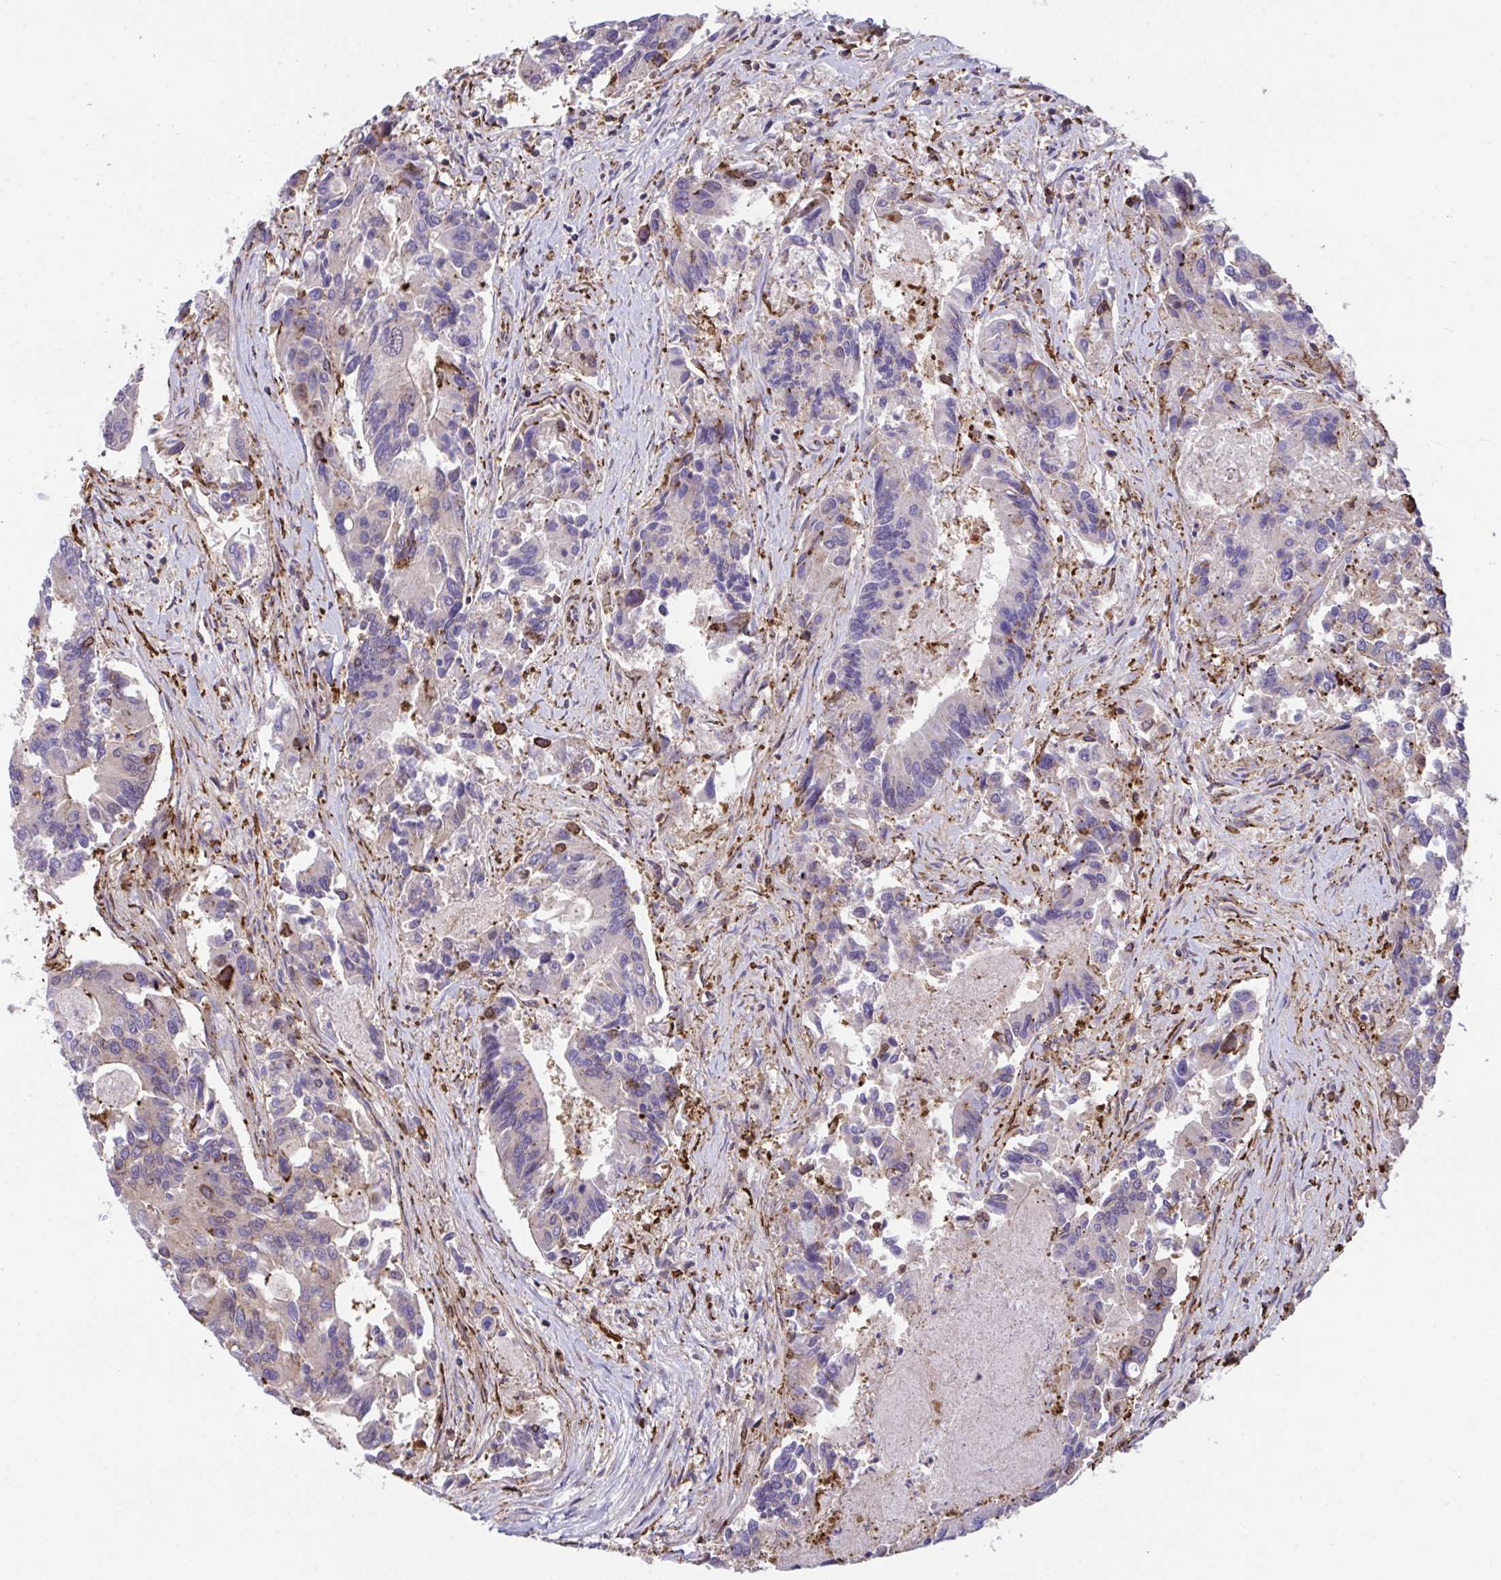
{"staining": {"intensity": "moderate", "quantity": "<25%", "location": "cytoplasmic/membranous"}, "tissue": "colorectal cancer", "cell_type": "Tumor cells", "image_type": "cancer", "snomed": [{"axis": "morphology", "description": "Adenocarcinoma, NOS"}, {"axis": "topography", "description": "Colon"}], "caption": "Brown immunohistochemical staining in human colorectal cancer (adenocarcinoma) shows moderate cytoplasmic/membranous expression in approximately <25% of tumor cells. Using DAB (brown) and hematoxylin (blue) stains, captured at high magnification using brightfield microscopy.", "gene": "PPIH", "patient": {"sex": "female", "age": 67}}